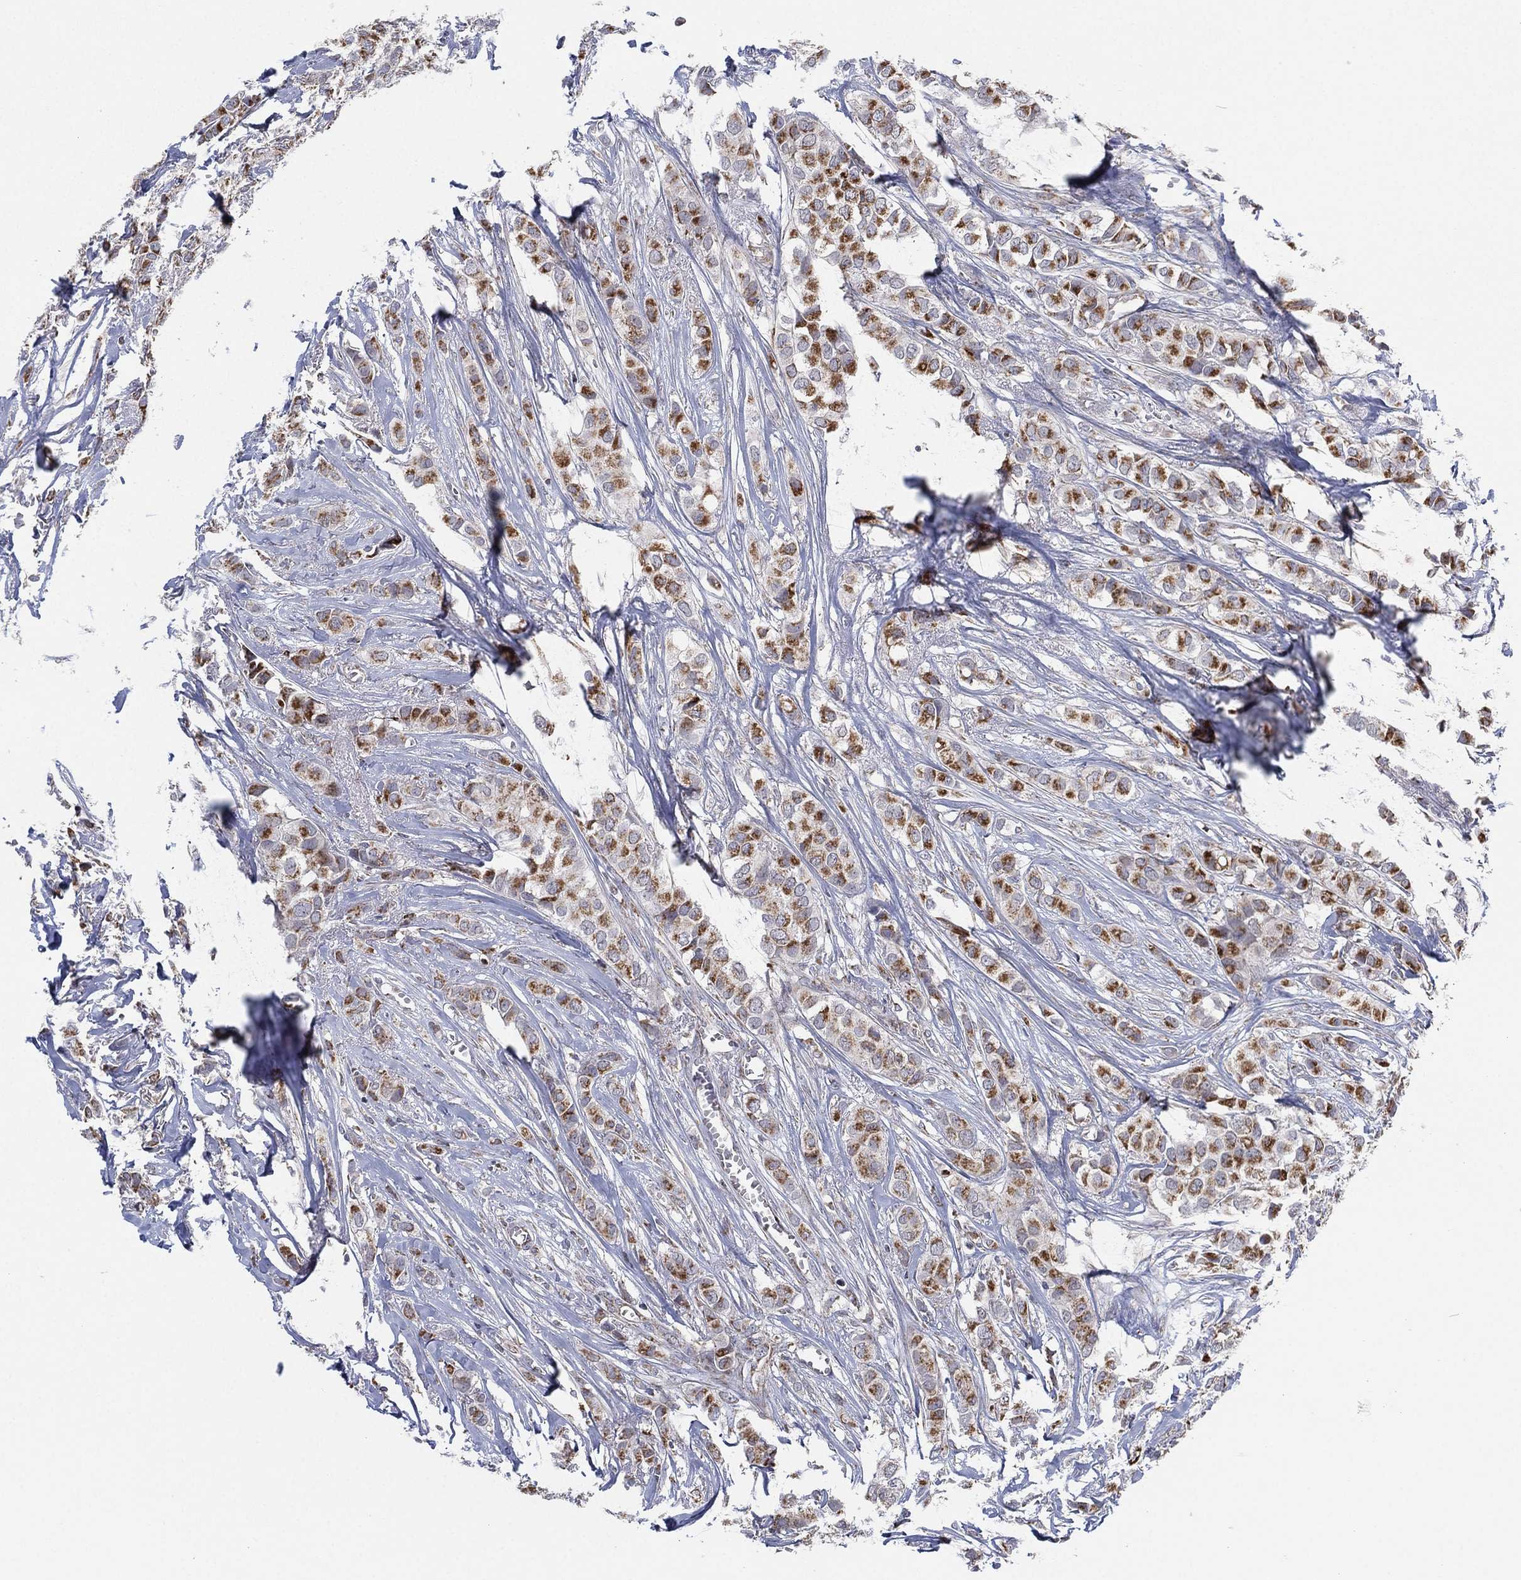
{"staining": {"intensity": "strong", "quantity": "25%-75%", "location": "cytoplasmic/membranous"}, "tissue": "breast cancer", "cell_type": "Tumor cells", "image_type": "cancer", "snomed": [{"axis": "morphology", "description": "Duct carcinoma"}, {"axis": "topography", "description": "Breast"}], "caption": "Brown immunohistochemical staining in breast cancer shows strong cytoplasmic/membranous expression in about 25%-75% of tumor cells.", "gene": "PSMG4", "patient": {"sex": "female", "age": 85}}